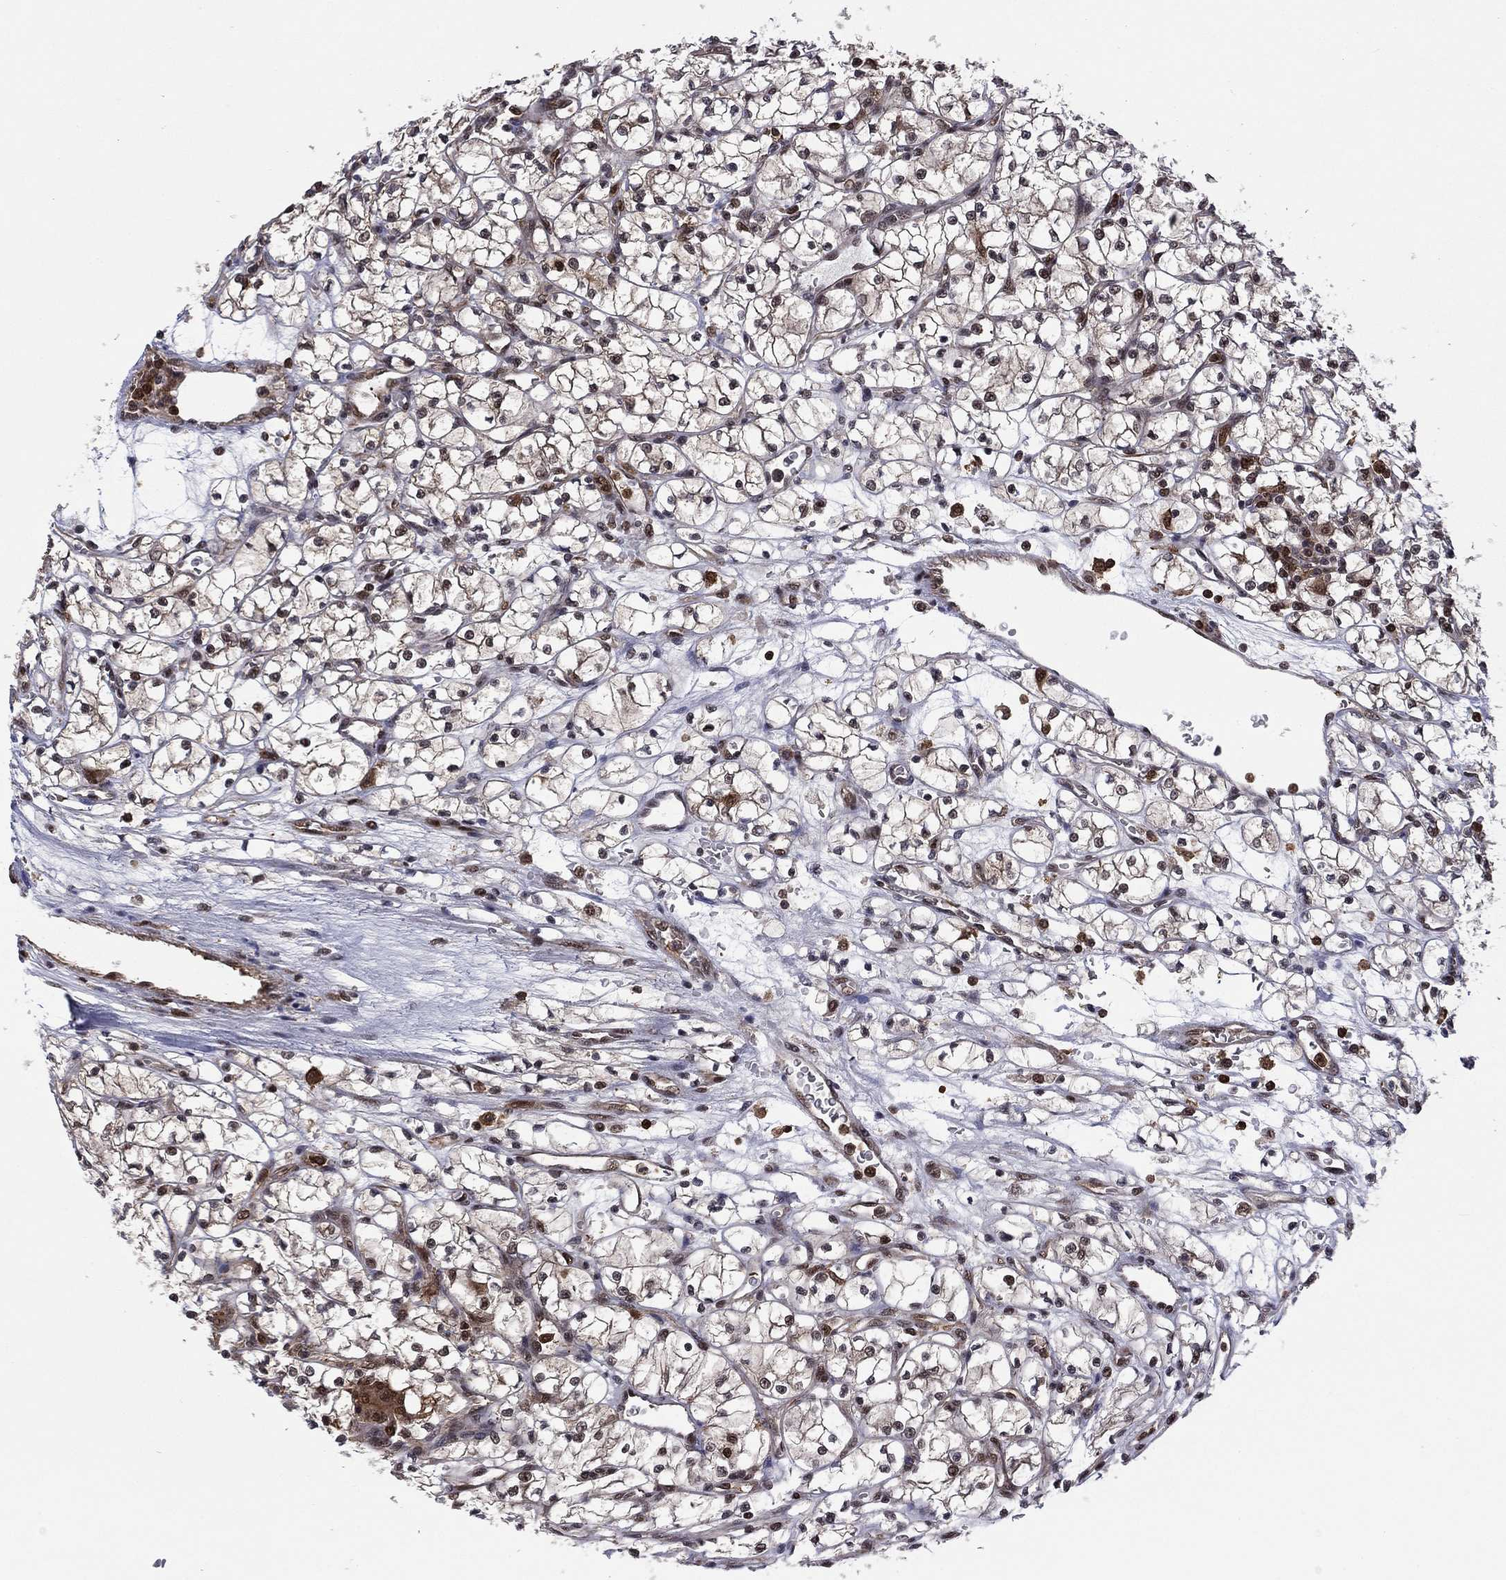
{"staining": {"intensity": "moderate", "quantity": "<25%", "location": "cytoplasmic/membranous,nuclear"}, "tissue": "renal cancer", "cell_type": "Tumor cells", "image_type": "cancer", "snomed": [{"axis": "morphology", "description": "Adenocarcinoma, NOS"}, {"axis": "topography", "description": "Kidney"}], "caption": "Adenocarcinoma (renal) stained for a protein reveals moderate cytoplasmic/membranous and nuclear positivity in tumor cells.", "gene": "PSMD2", "patient": {"sex": "female", "age": 64}}